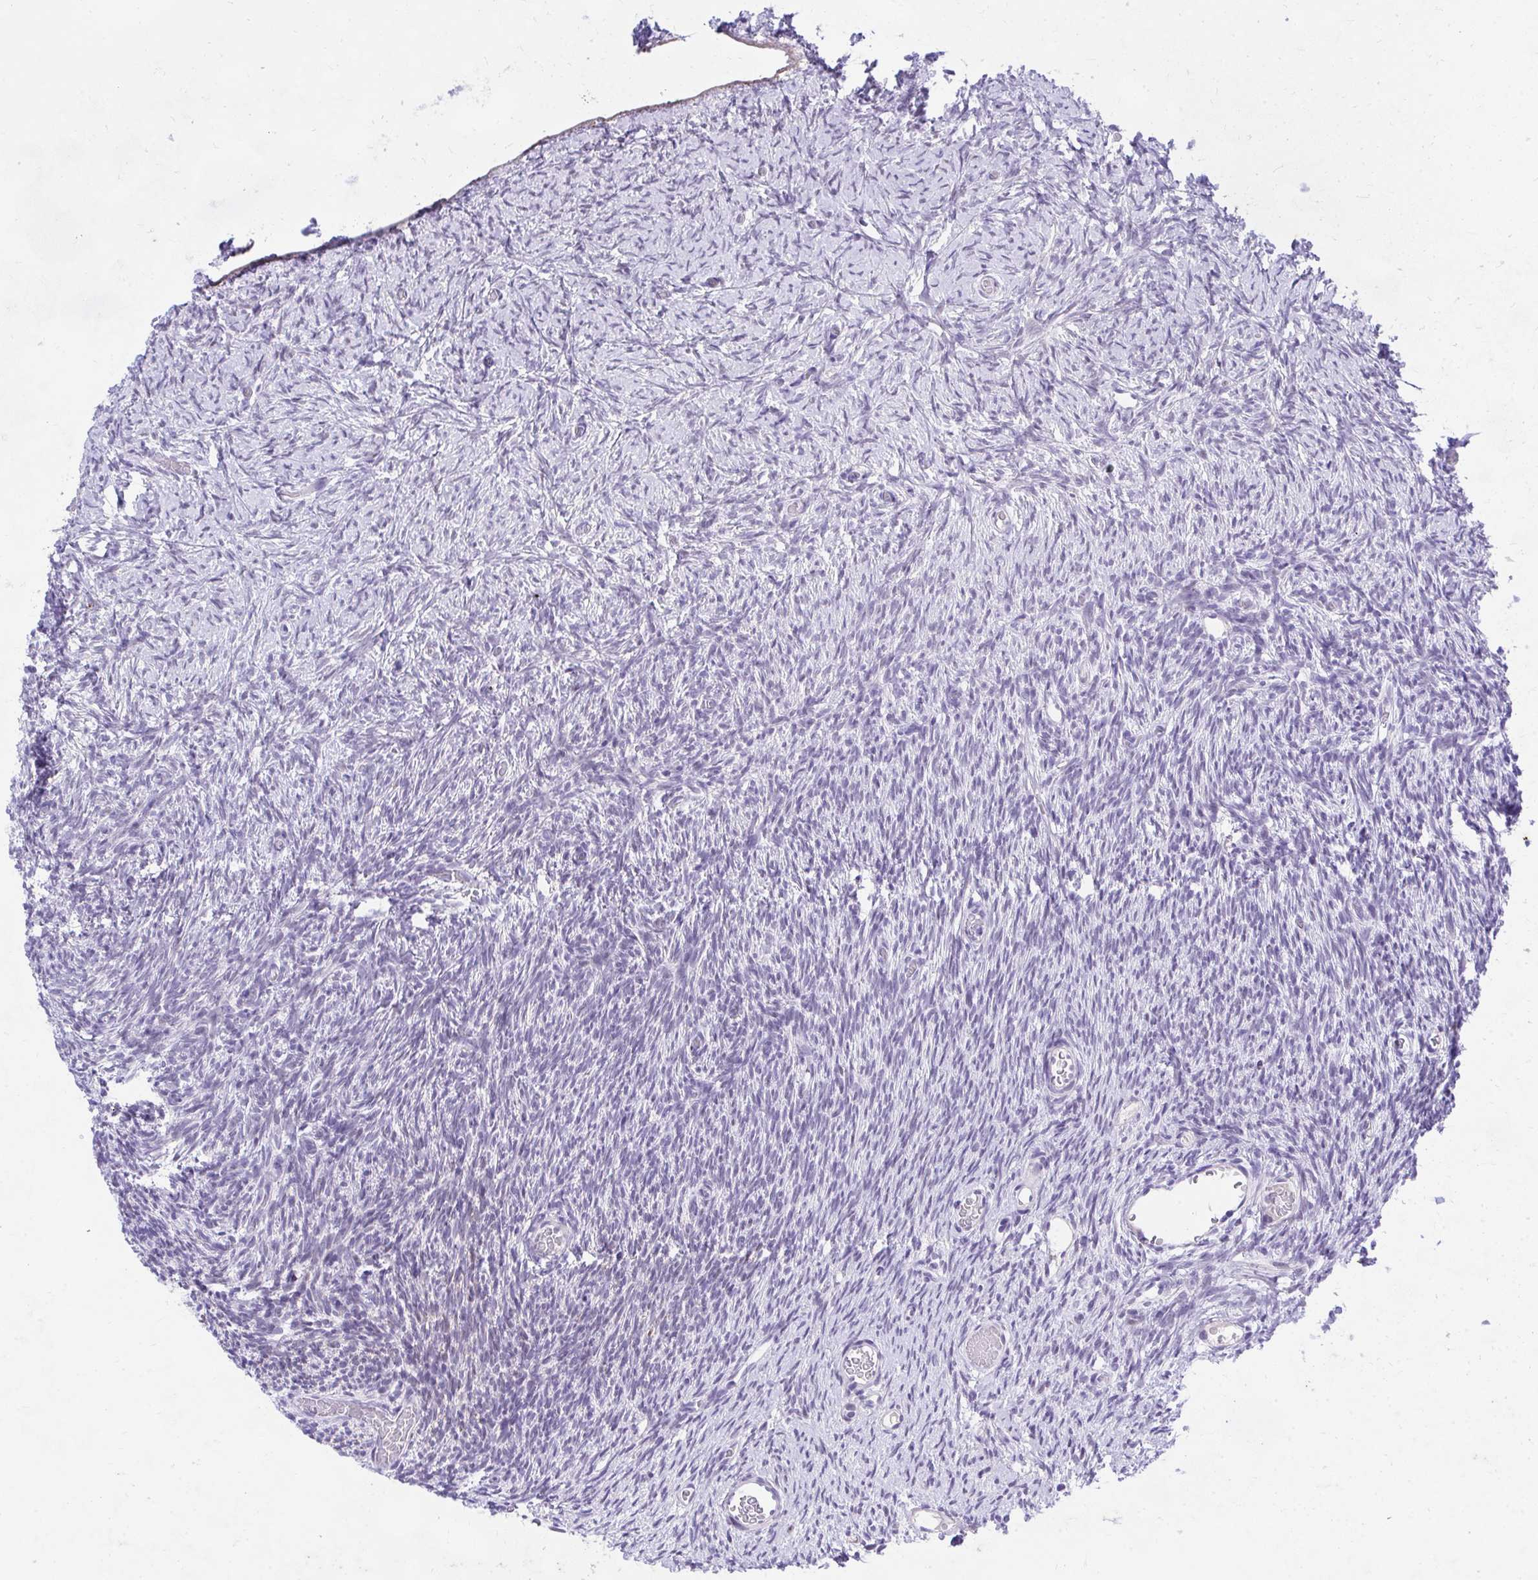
{"staining": {"intensity": "negative", "quantity": "none", "location": "none"}, "tissue": "ovary", "cell_type": "Follicle cells", "image_type": "normal", "snomed": [{"axis": "morphology", "description": "Normal tissue, NOS"}, {"axis": "topography", "description": "Ovary"}], "caption": "IHC histopathology image of unremarkable ovary: human ovary stained with DAB (3,3'-diaminobenzidine) demonstrates no significant protein staining in follicle cells.", "gene": "KLK1", "patient": {"sex": "female", "age": 39}}